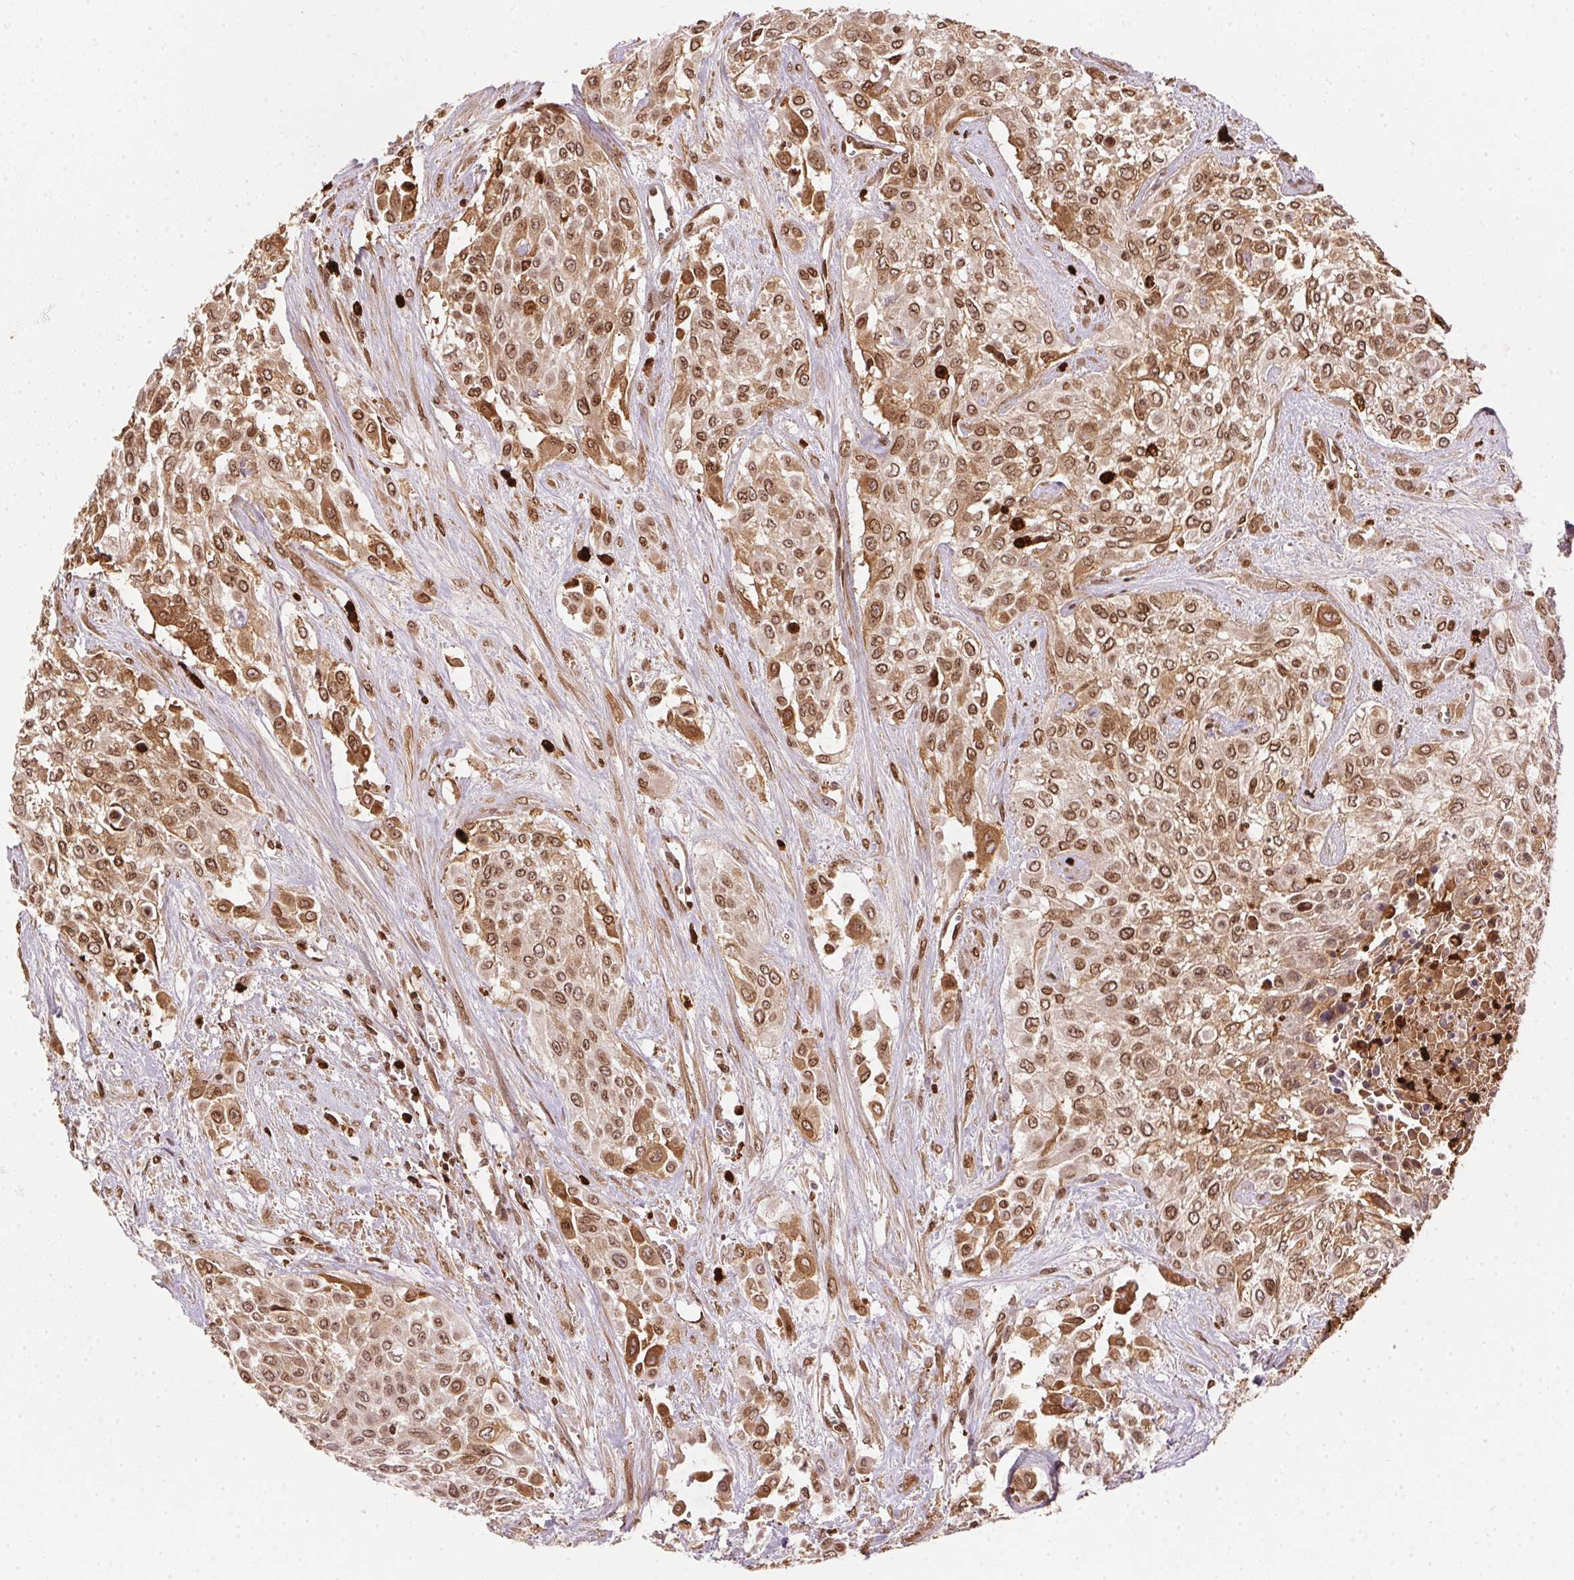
{"staining": {"intensity": "moderate", "quantity": "25%-75%", "location": "cytoplasmic/membranous,nuclear"}, "tissue": "urothelial cancer", "cell_type": "Tumor cells", "image_type": "cancer", "snomed": [{"axis": "morphology", "description": "Urothelial carcinoma, High grade"}, {"axis": "topography", "description": "Urinary bladder"}], "caption": "A brown stain highlights moderate cytoplasmic/membranous and nuclear staining of a protein in human urothelial cancer tumor cells.", "gene": "ORM1", "patient": {"sex": "male", "age": 57}}